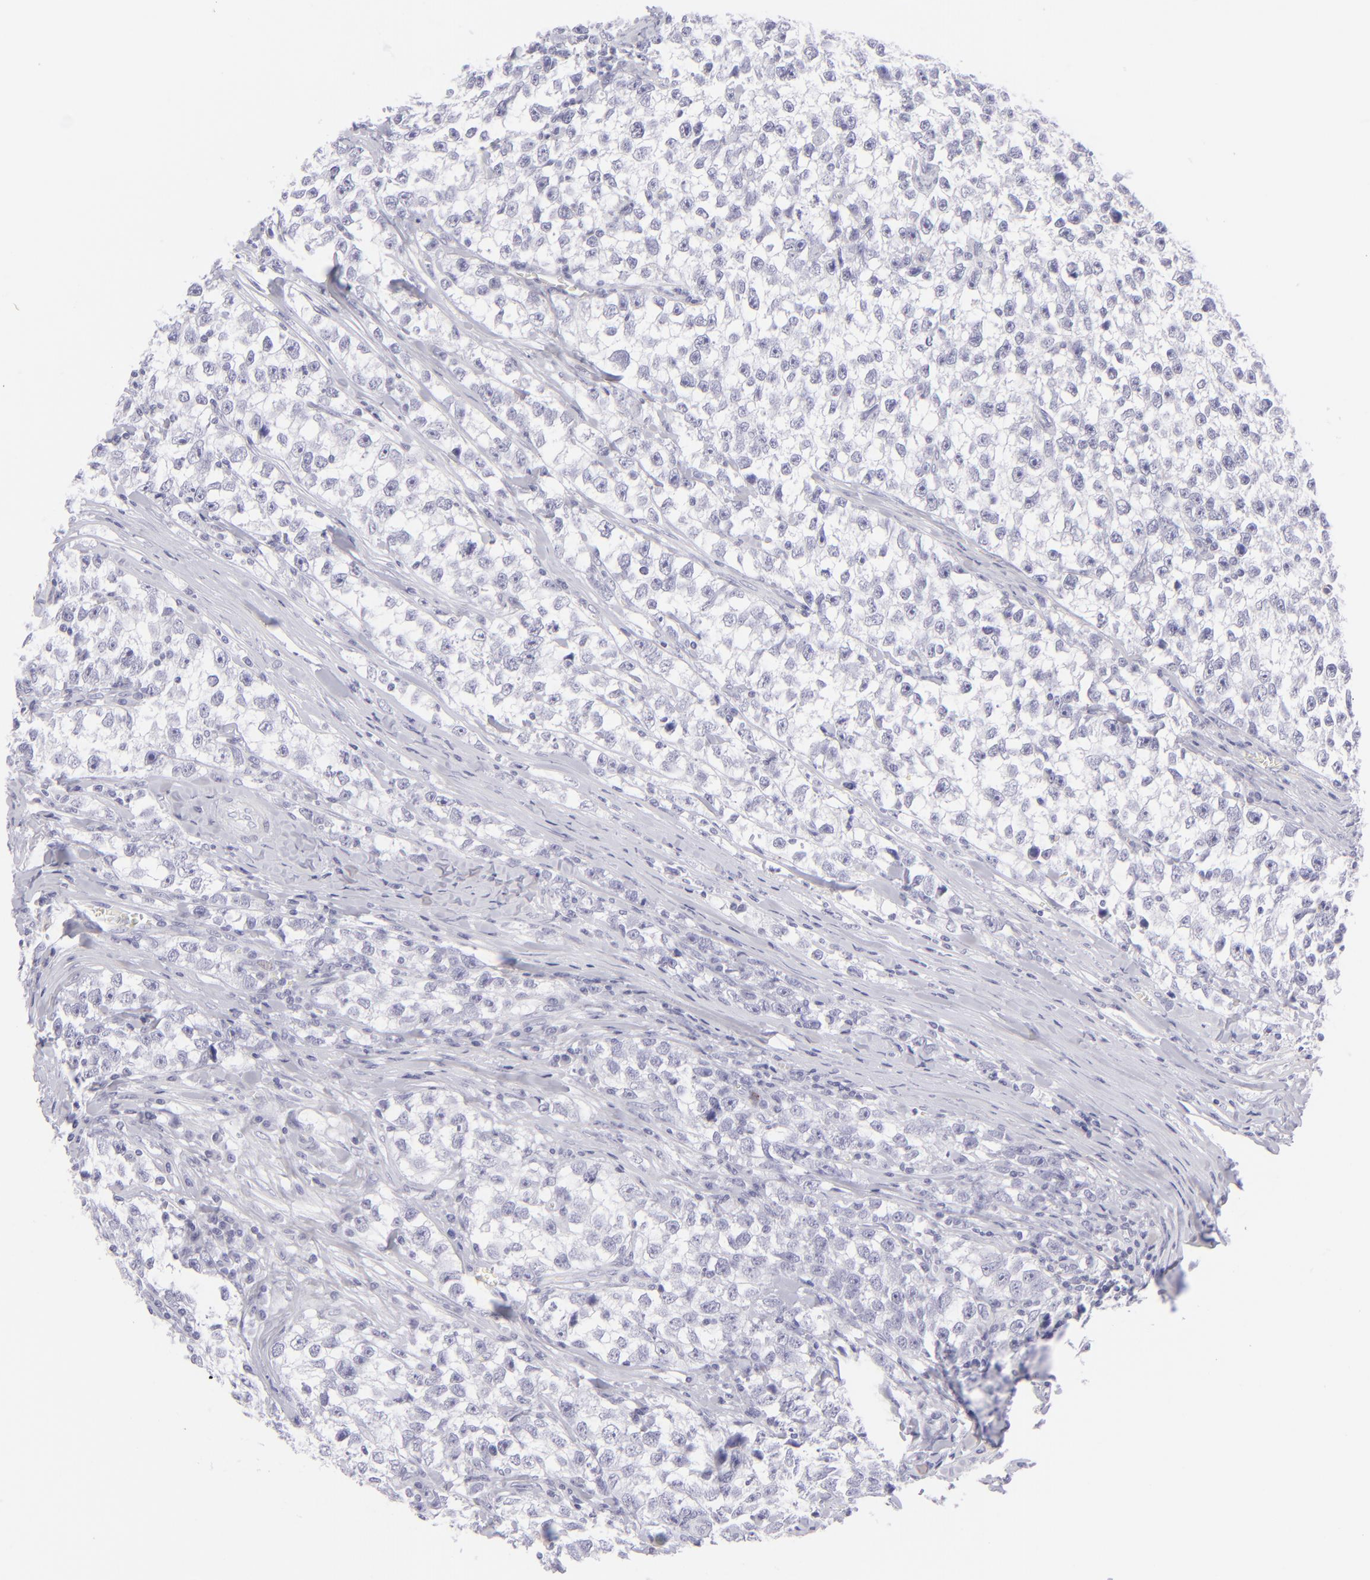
{"staining": {"intensity": "negative", "quantity": "none", "location": "none"}, "tissue": "testis cancer", "cell_type": "Tumor cells", "image_type": "cancer", "snomed": [{"axis": "morphology", "description": "Seminoma, NOS"}, {"axis": "morphology", "description": "Carcinoma, Embryonal, NOS"}, {"axis": "topography", "description": "Testis"}], "caption": "This is an IHC micrograph of testis cancer. There is no positivity in tumor cells.", "gene": "FCER2", "patient": {"sex": "male", "age": 30}}